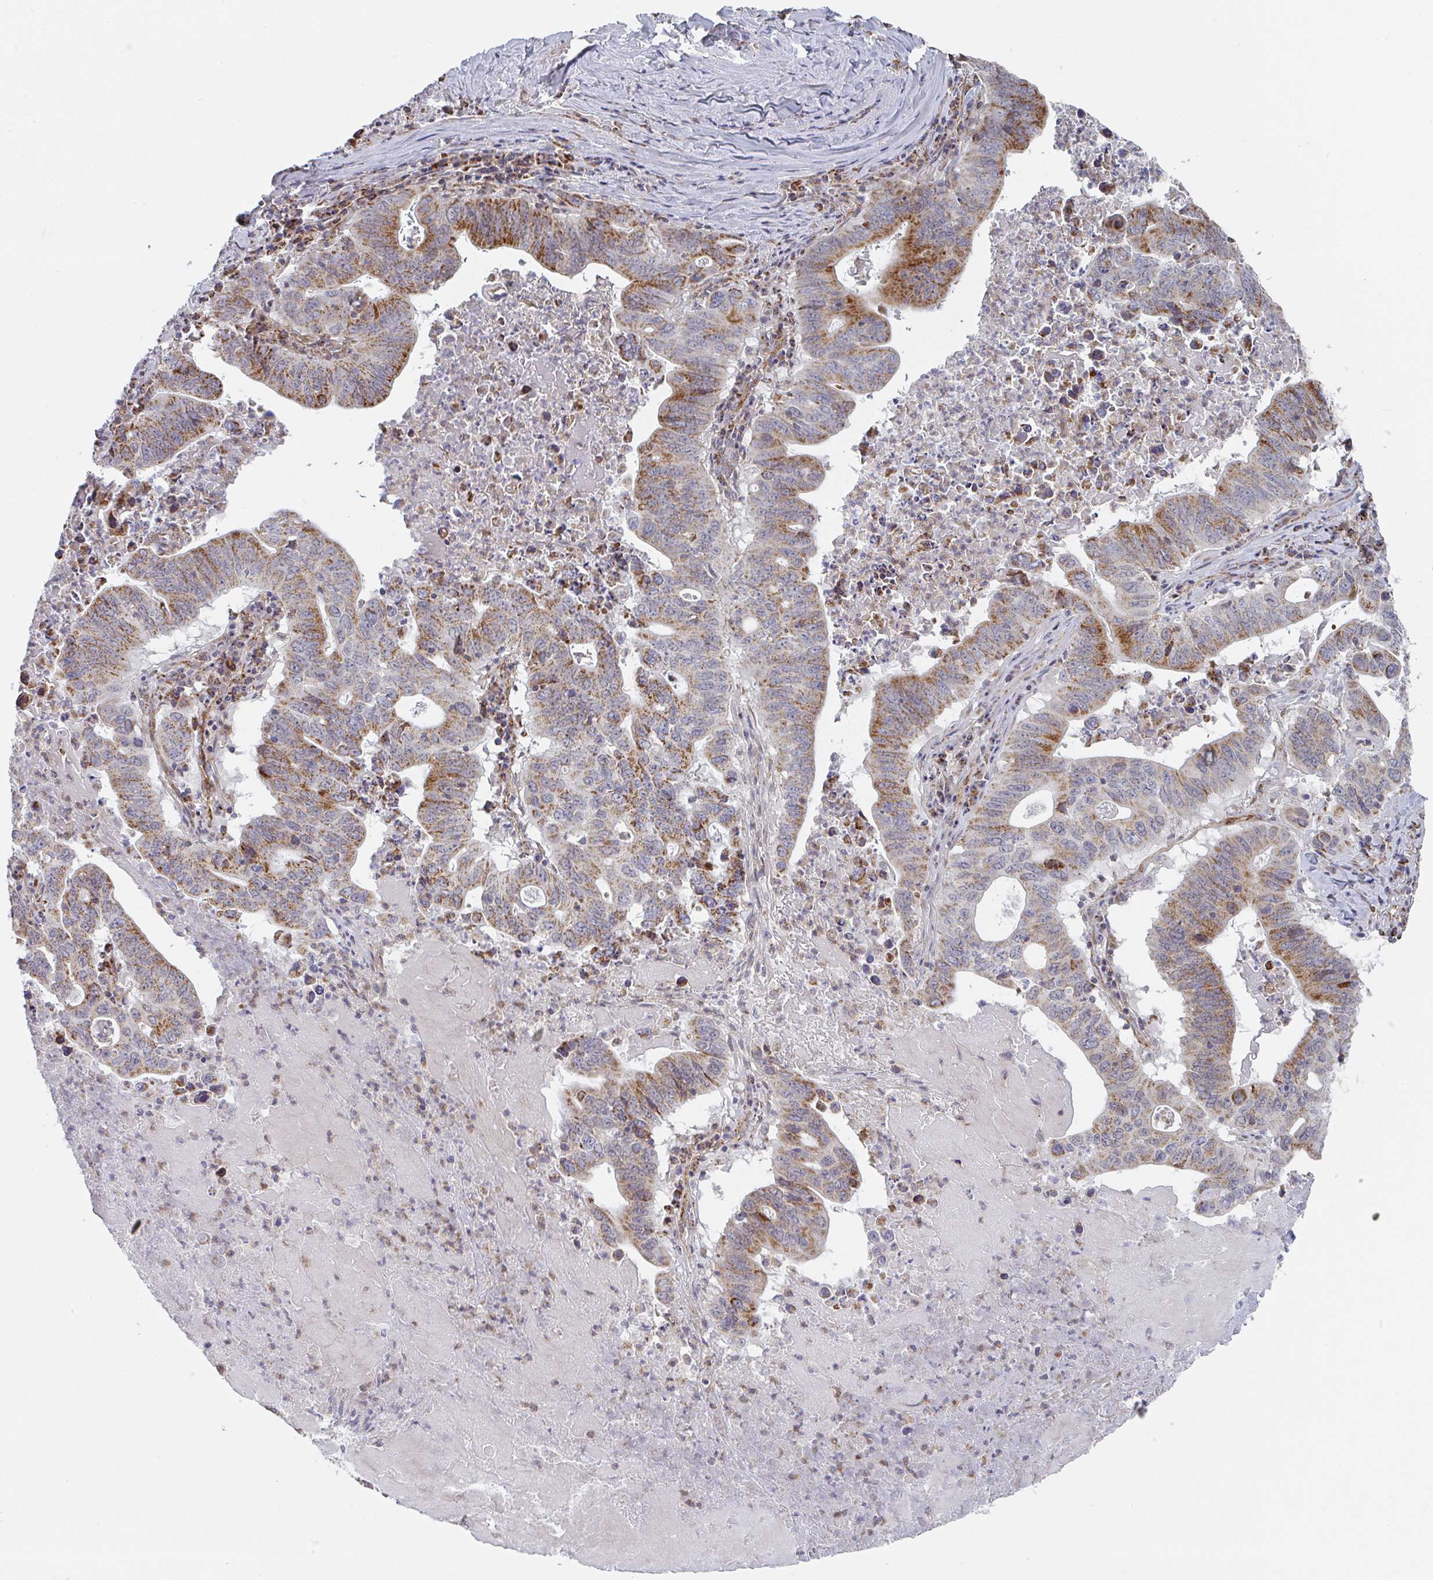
{"staining": {"intensity": "moderate", "quantity": ">75%", "location": "cytoplasmic/membranous"}, "tissue": "lung cancer", "cell_type": "Tumor cells", "image_type": "cancer", "snomed": [{"axis": "morphology", "description": "Adenocarcinoma, NOS"}, {"axis": "topography", "description": "Lung"}], "caption": "Tumor cells display moderate cytoplasmic/membranous expression in approximately >75% of cells in adenocarcinoma (lung).", "gene": "ZNF526", "patient": {"sex": "female", "age": 60}}